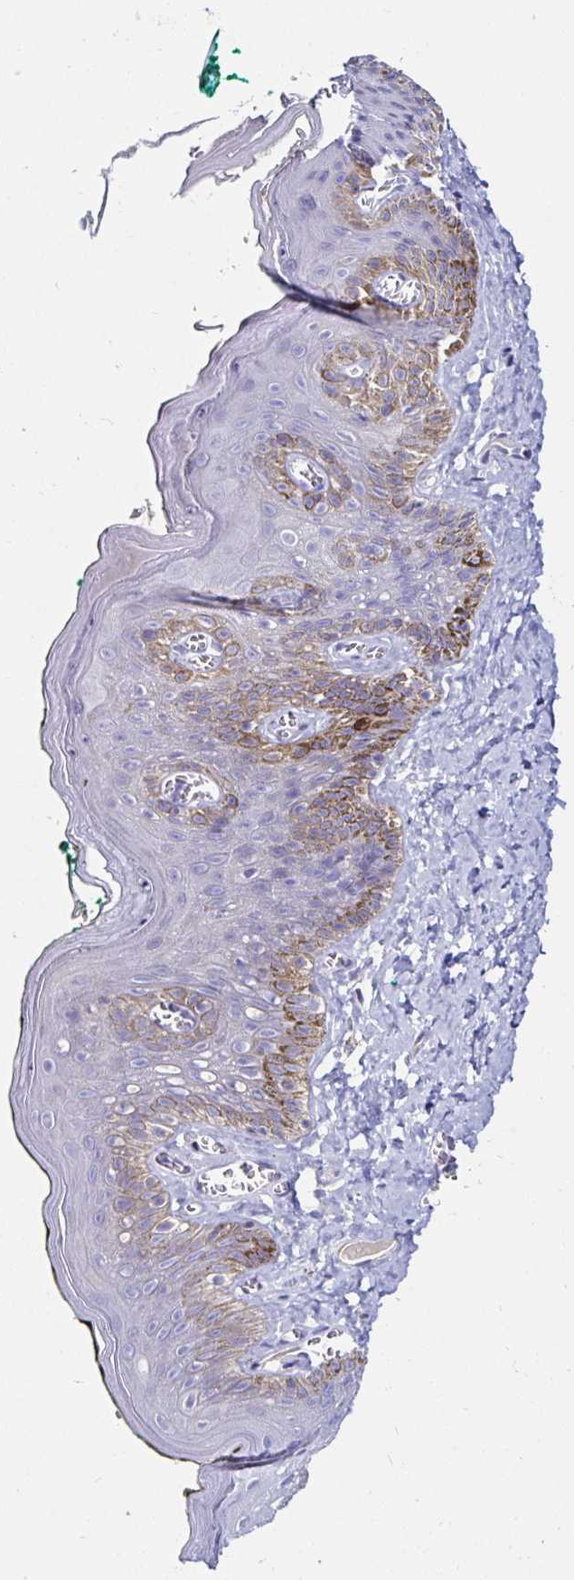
{"staining": {"intensity": "negative", "quantity": "none", "location": "none"}, "tissue": "skin", "cell_type": "Epidermal cells", "image_type": "normal", "snomed": [{"axis": "morphology", "description": "Normal tissue, NOS"}, {"axis": "topography", "description": "Vulva"}, {"axis": "topography", "description": "Peripheral nerve tissue"}], "caption": "Immunohistochemistry (IHC) of unremarkable human skin demonstrates no positivity in epidermal cells.", "gene": "C4orf17", "patient": {"sex": "female", "age": 66}}